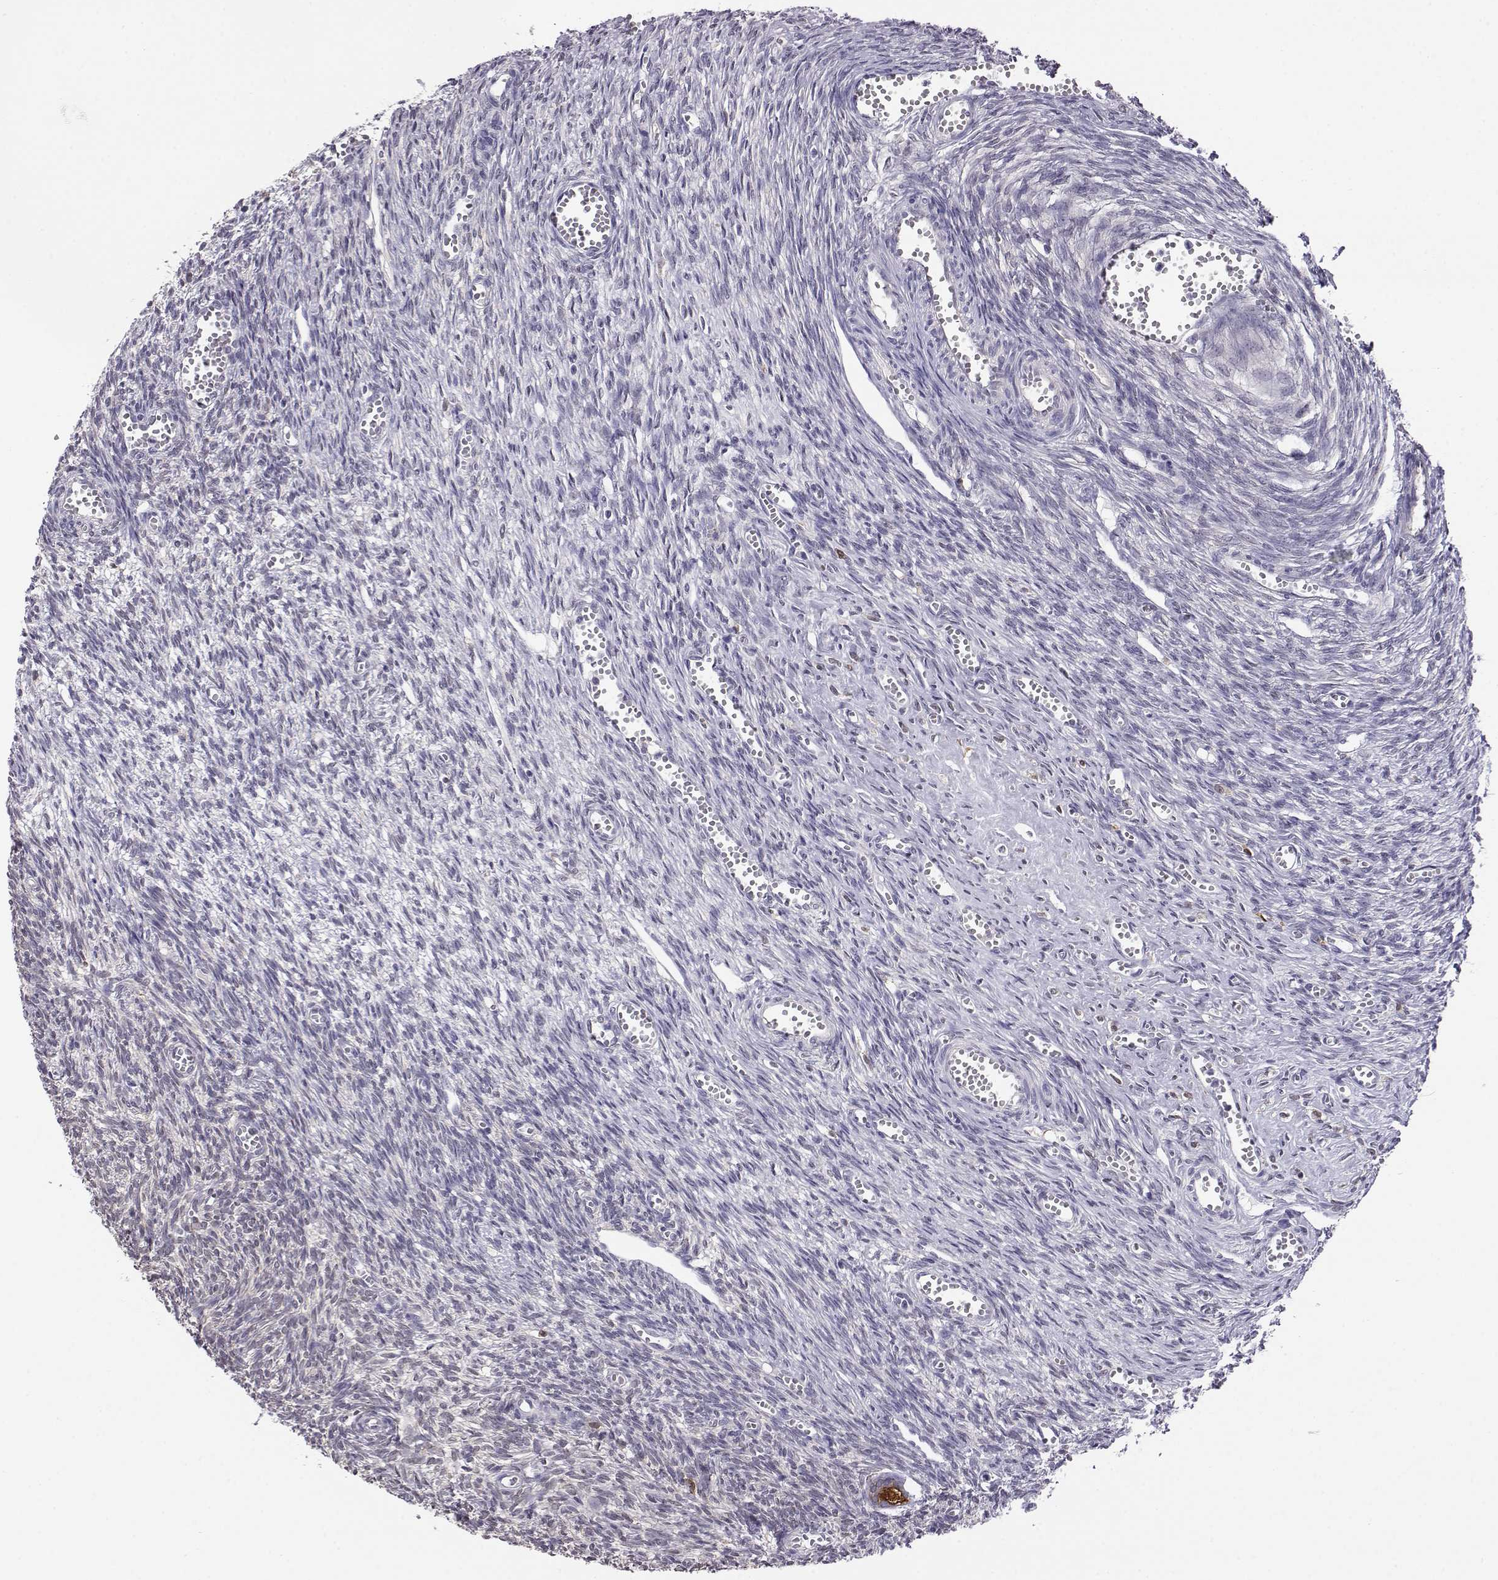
{"staining": {"intensity": "strong", "quantity": "25%-75%", "location": "cytoplasmic/membranous"}, "tissue": "ovary", "cell_type": "Follicle cells", "image_type": "normal", "snomed": [{"axis": "morphology", "description": "Normal tissue, NOS"}, {"axis": "topography", "description": "Ovary"}], "caption": "Normal ovary exhibits strong cytoplasmic/membranous positivity in about 25%-75% of follicle cells.", "gene": "AKR1B1", "patient": {"sex": "female", "age": 43}}